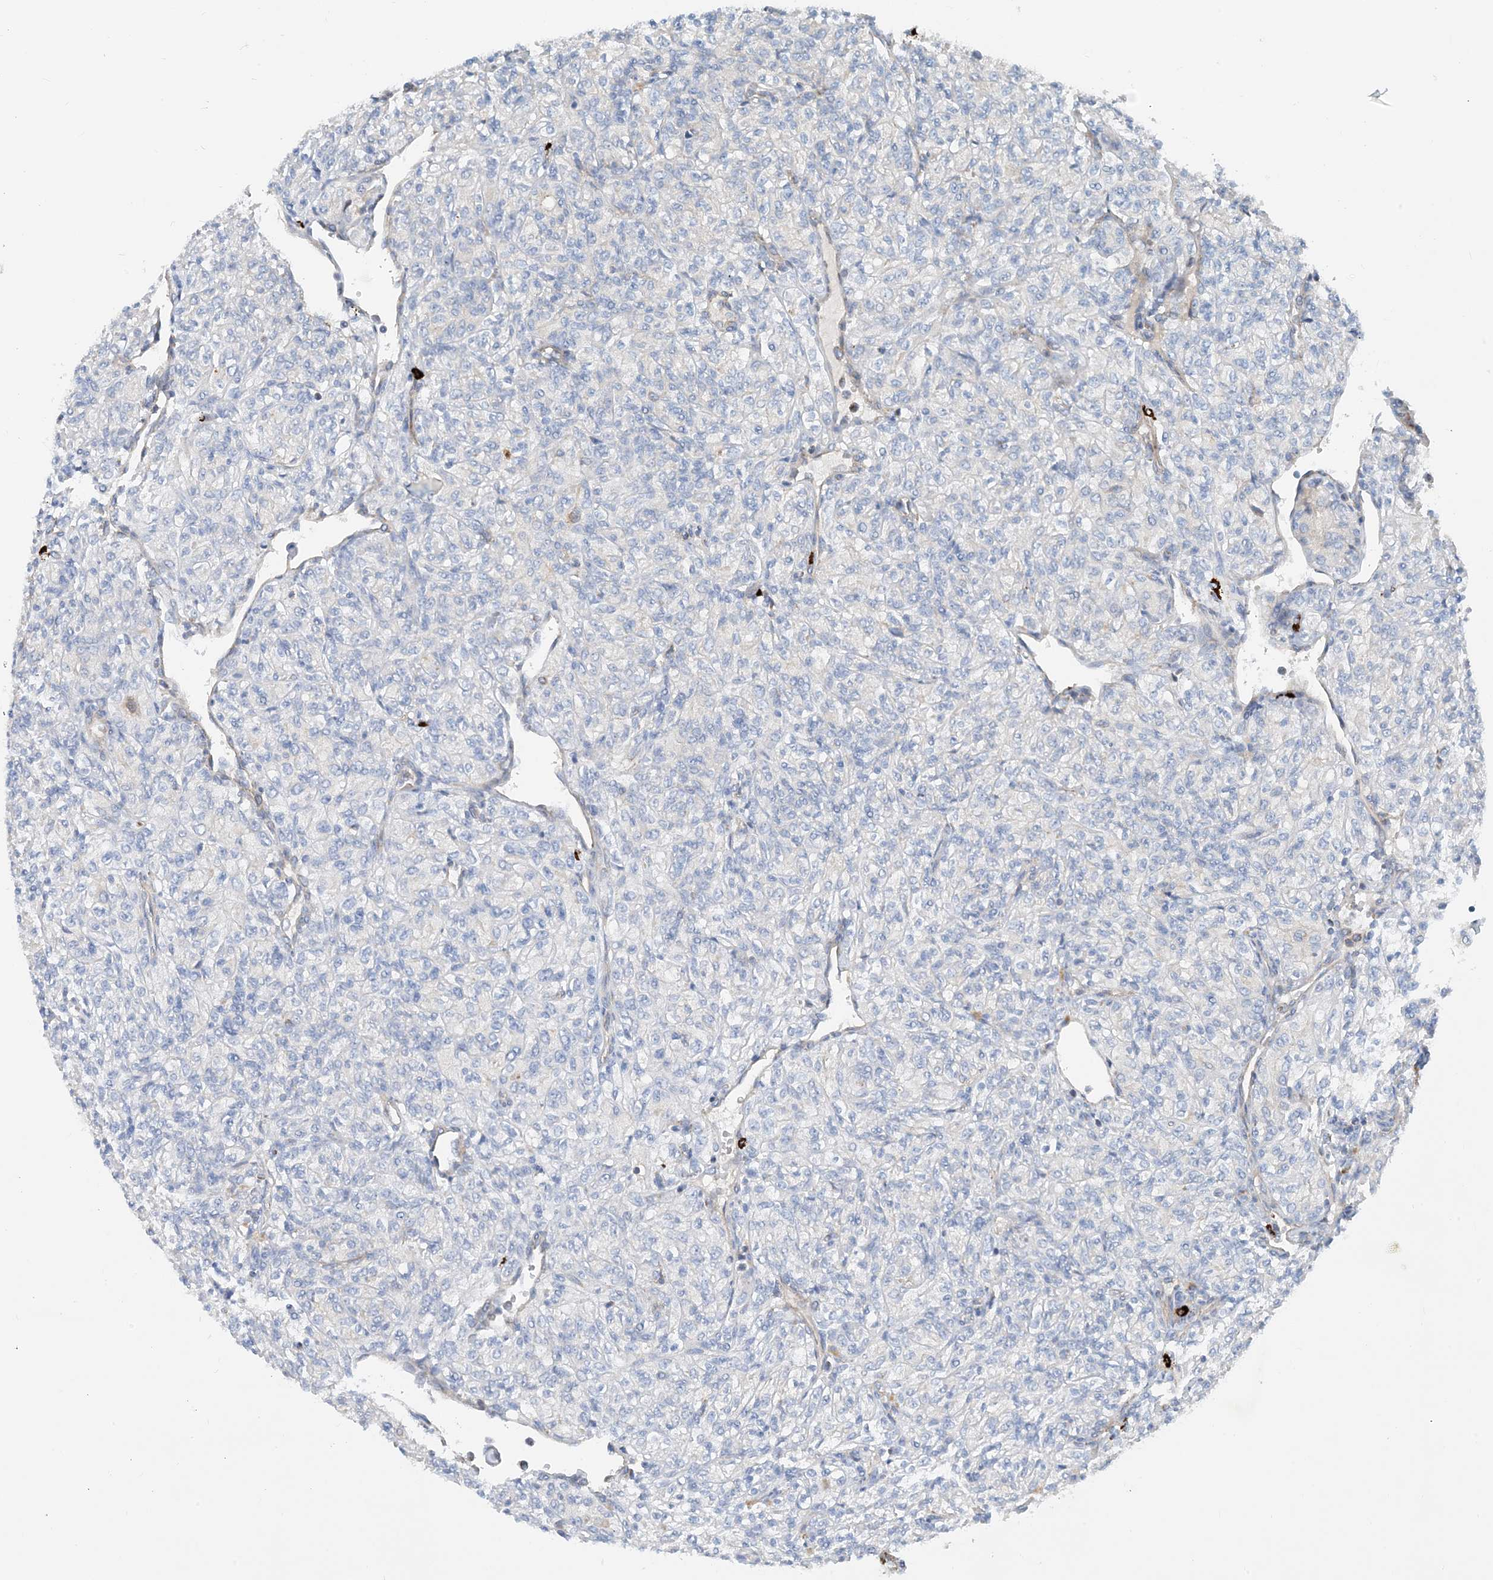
{"staining": {"intensity": "negative", "quantity": "none", "location": "none"}, "tissue": "renal cancer", "cell_type": "Tumor cells", "image_type": "cancer", "snomed": [{"axis": "morphology", "description": "Adenocarcinoma, NOS"}, {"axis": "topography", "description": "Kidney"}], "caption": "Immunohistochemistry photomicrograph of neoplastic tissue: renal cancer stained with DAB demonstrates no significant protein positivity in tumor cells.", "gene": "PCDHGA1", "patient": {"sex": "male", "age": 77}}